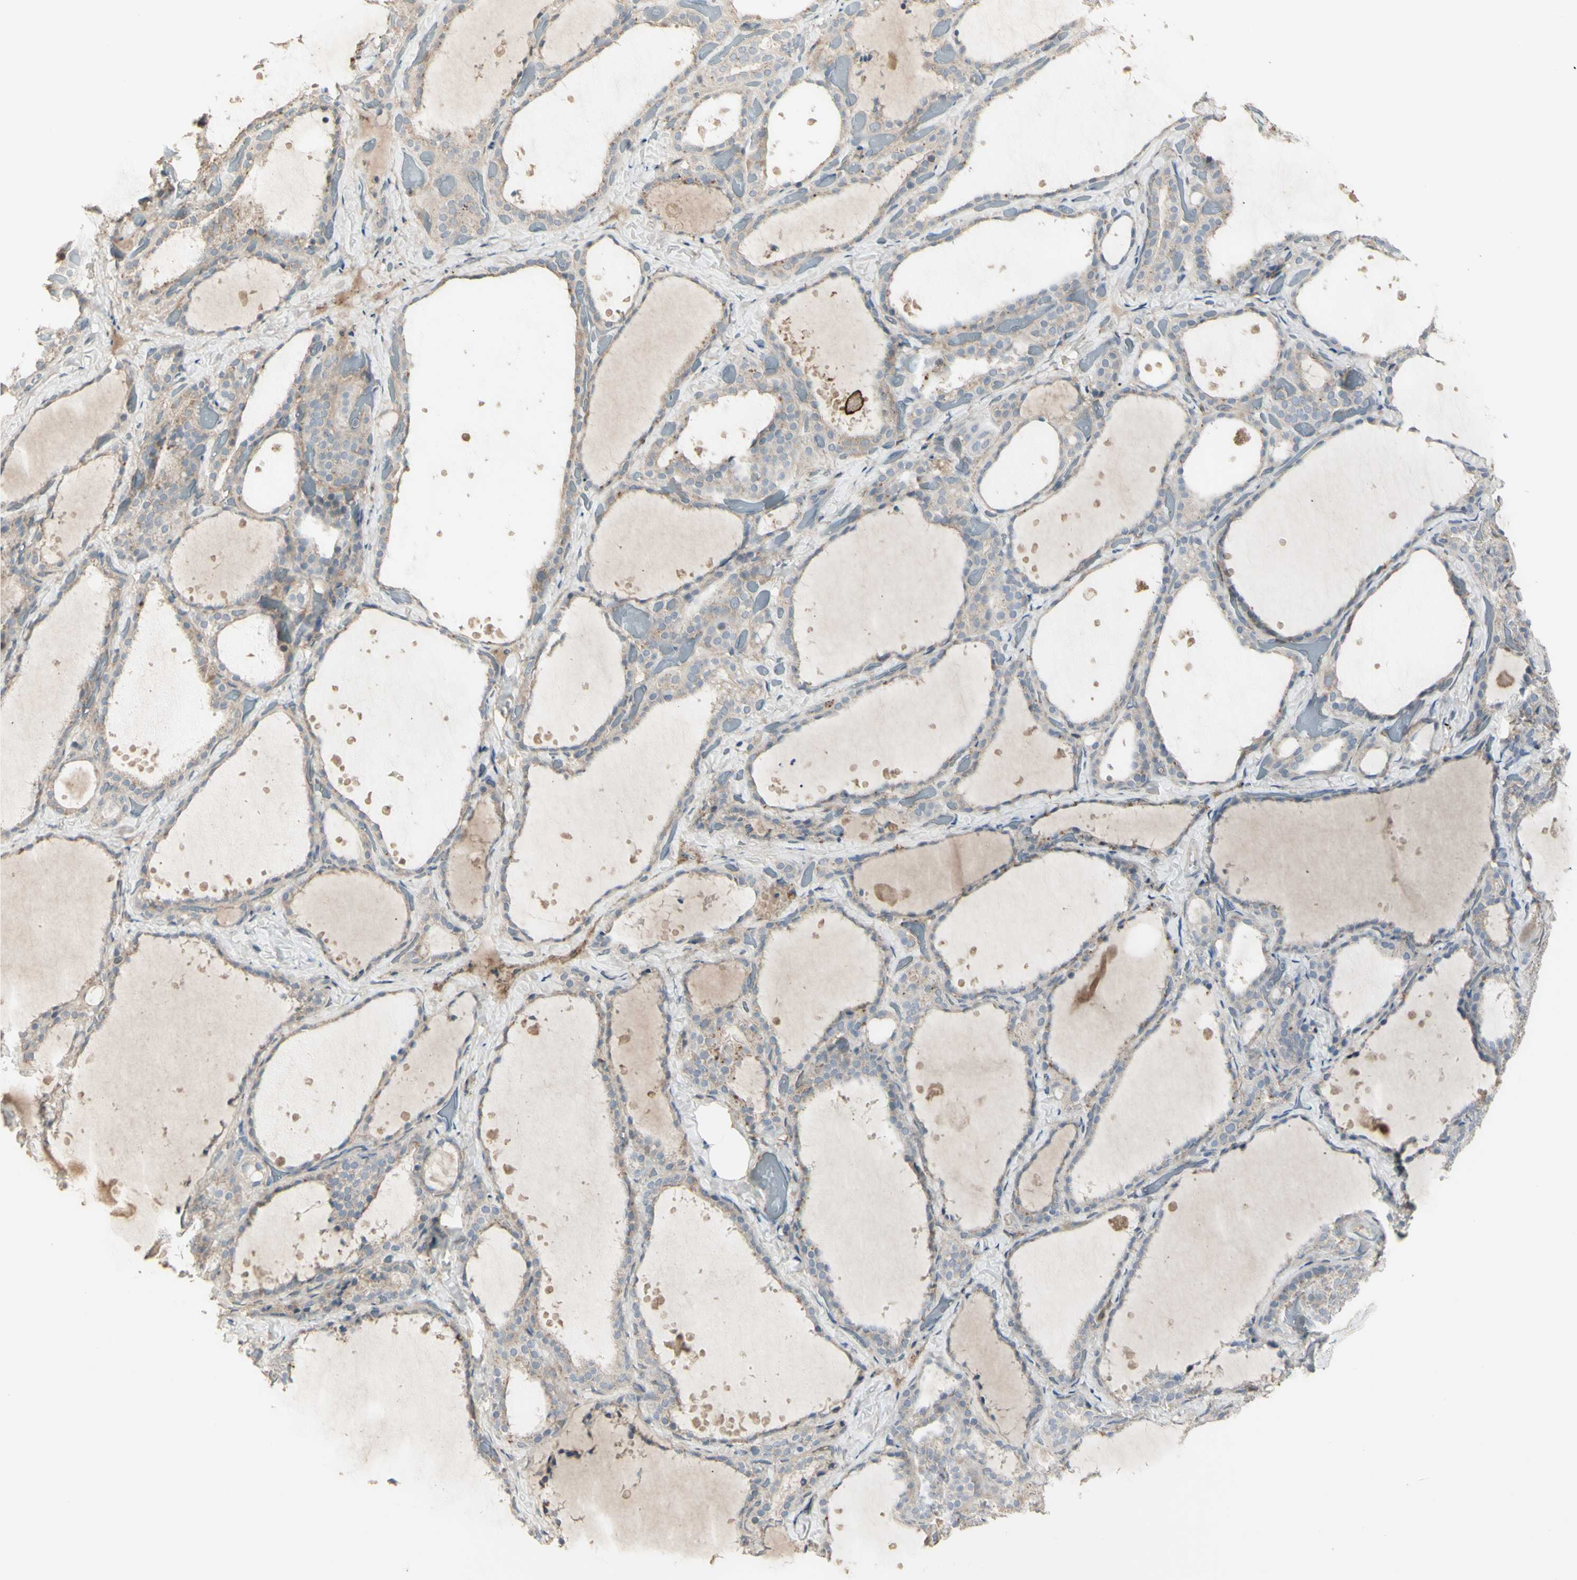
{"staining": {"intensity": "weak", "quantity": "25%-75%", "location": "cytoplasmic/membranous"}, "tissue": "thyroid gland", "cell_type": "Glandular cells", "image_type": "normal", "snomed": [{"axis": "morphology", "description": "Normal tissue, NOS"}, {"axis": "topography", "description": "Thyroid gland"}], "caption": "Protein expression by IHC displays weak cytoplasmic/membranous expression in approximately 25%-75% of glandular cells in benign thyroid gland.", "gene": "CD276", "patient": {"sex": "female", "age": 44}}